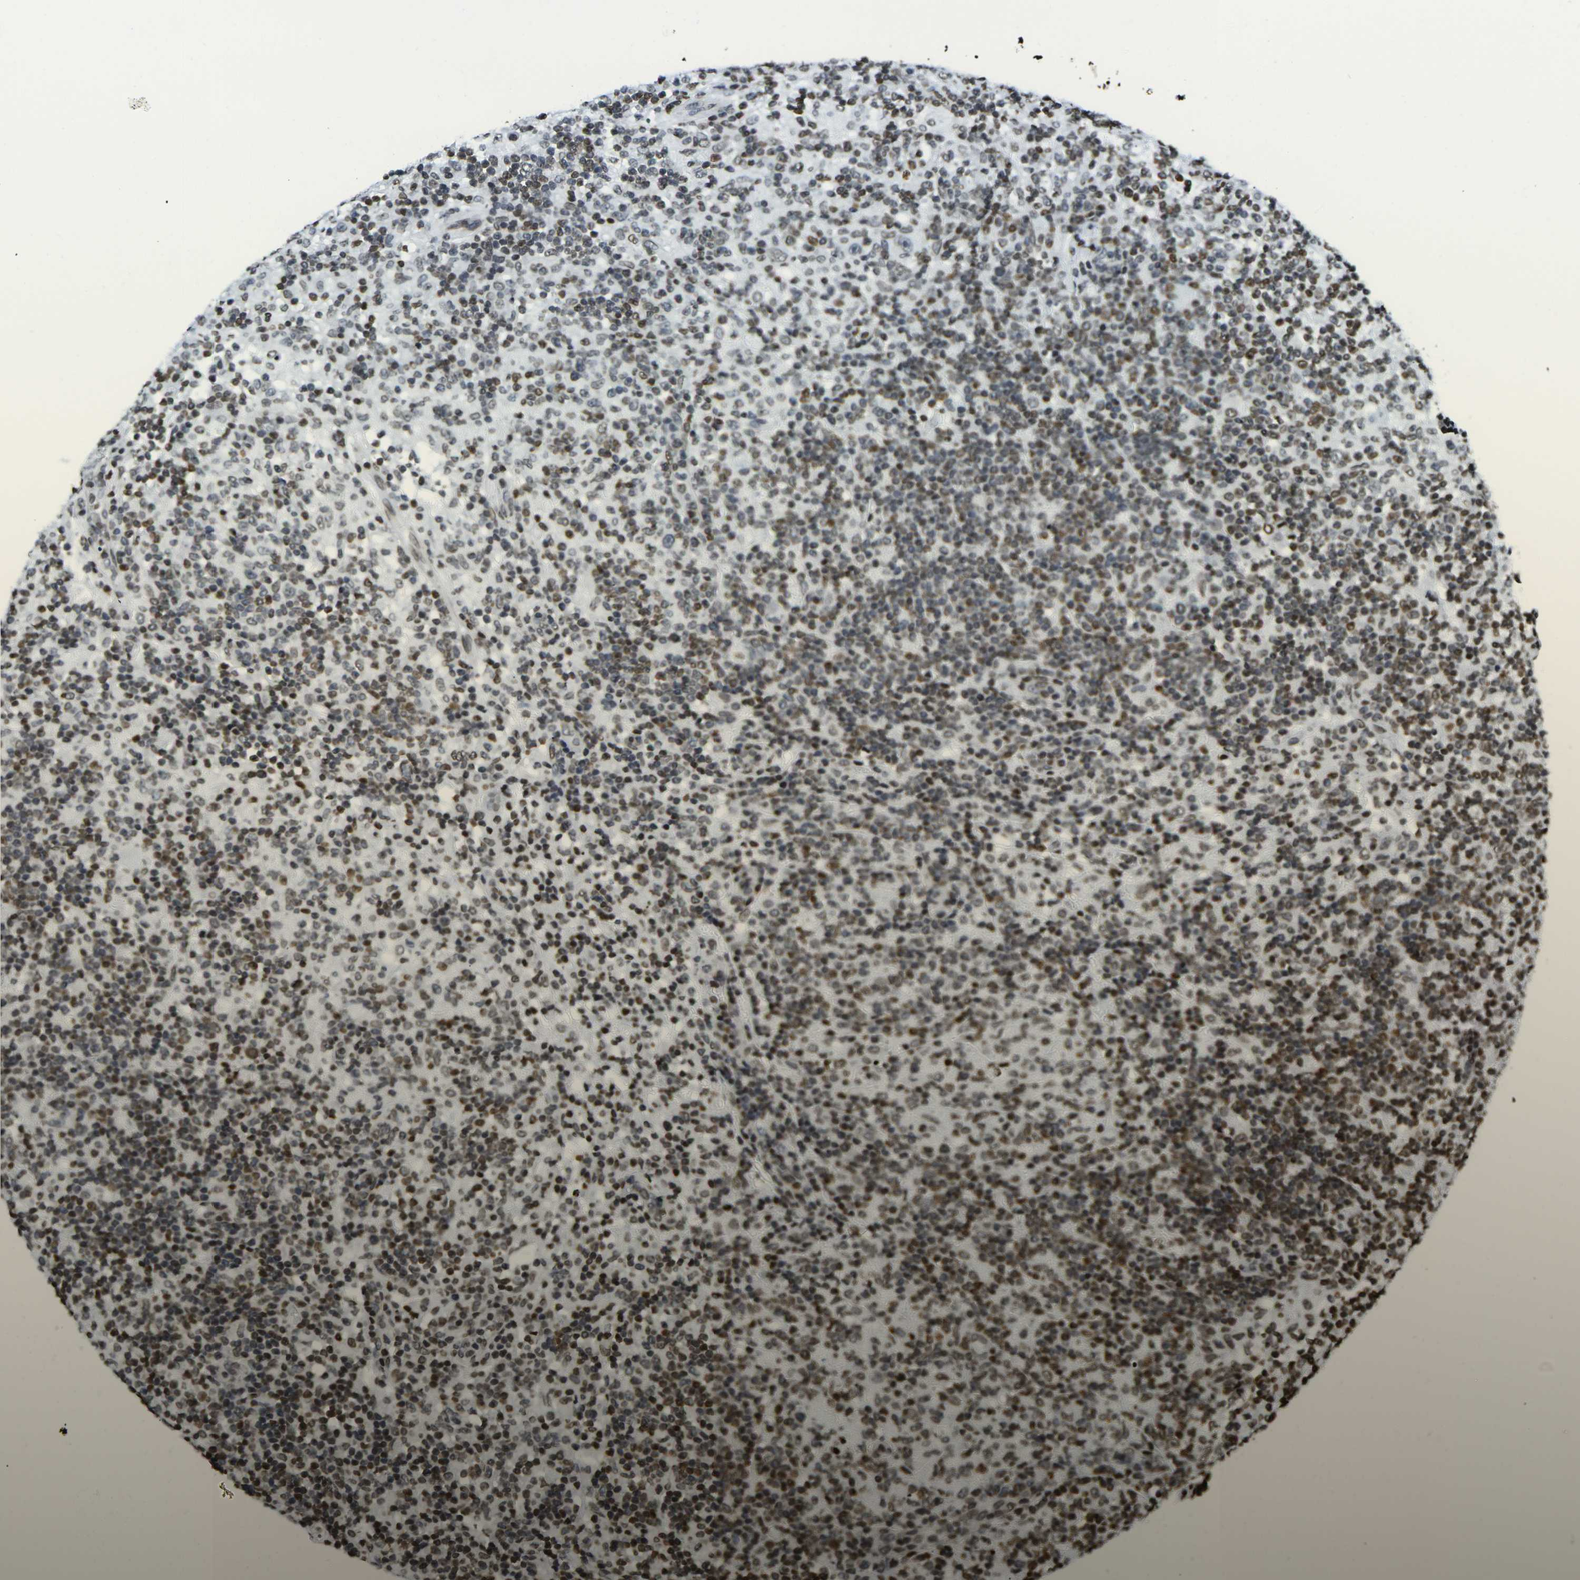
{"staining": {"intensity": "negative", "quantity": "none", "location": "none"}, "tissue": "lymphoma", "cell_type": "Tumor cells", "image_type": "cancer", "snomed": [{"axis": "morphology", "description": "Hodgkin's disease, NOS"}, {"axis": "topography", "description": "Lymph node"}], "caption": "Immunohistochemical staining of lymphoma displays no significant positivity in tumor cells.", "gene": "H2AX", "patient": {"sex": "male", "age": 70}}